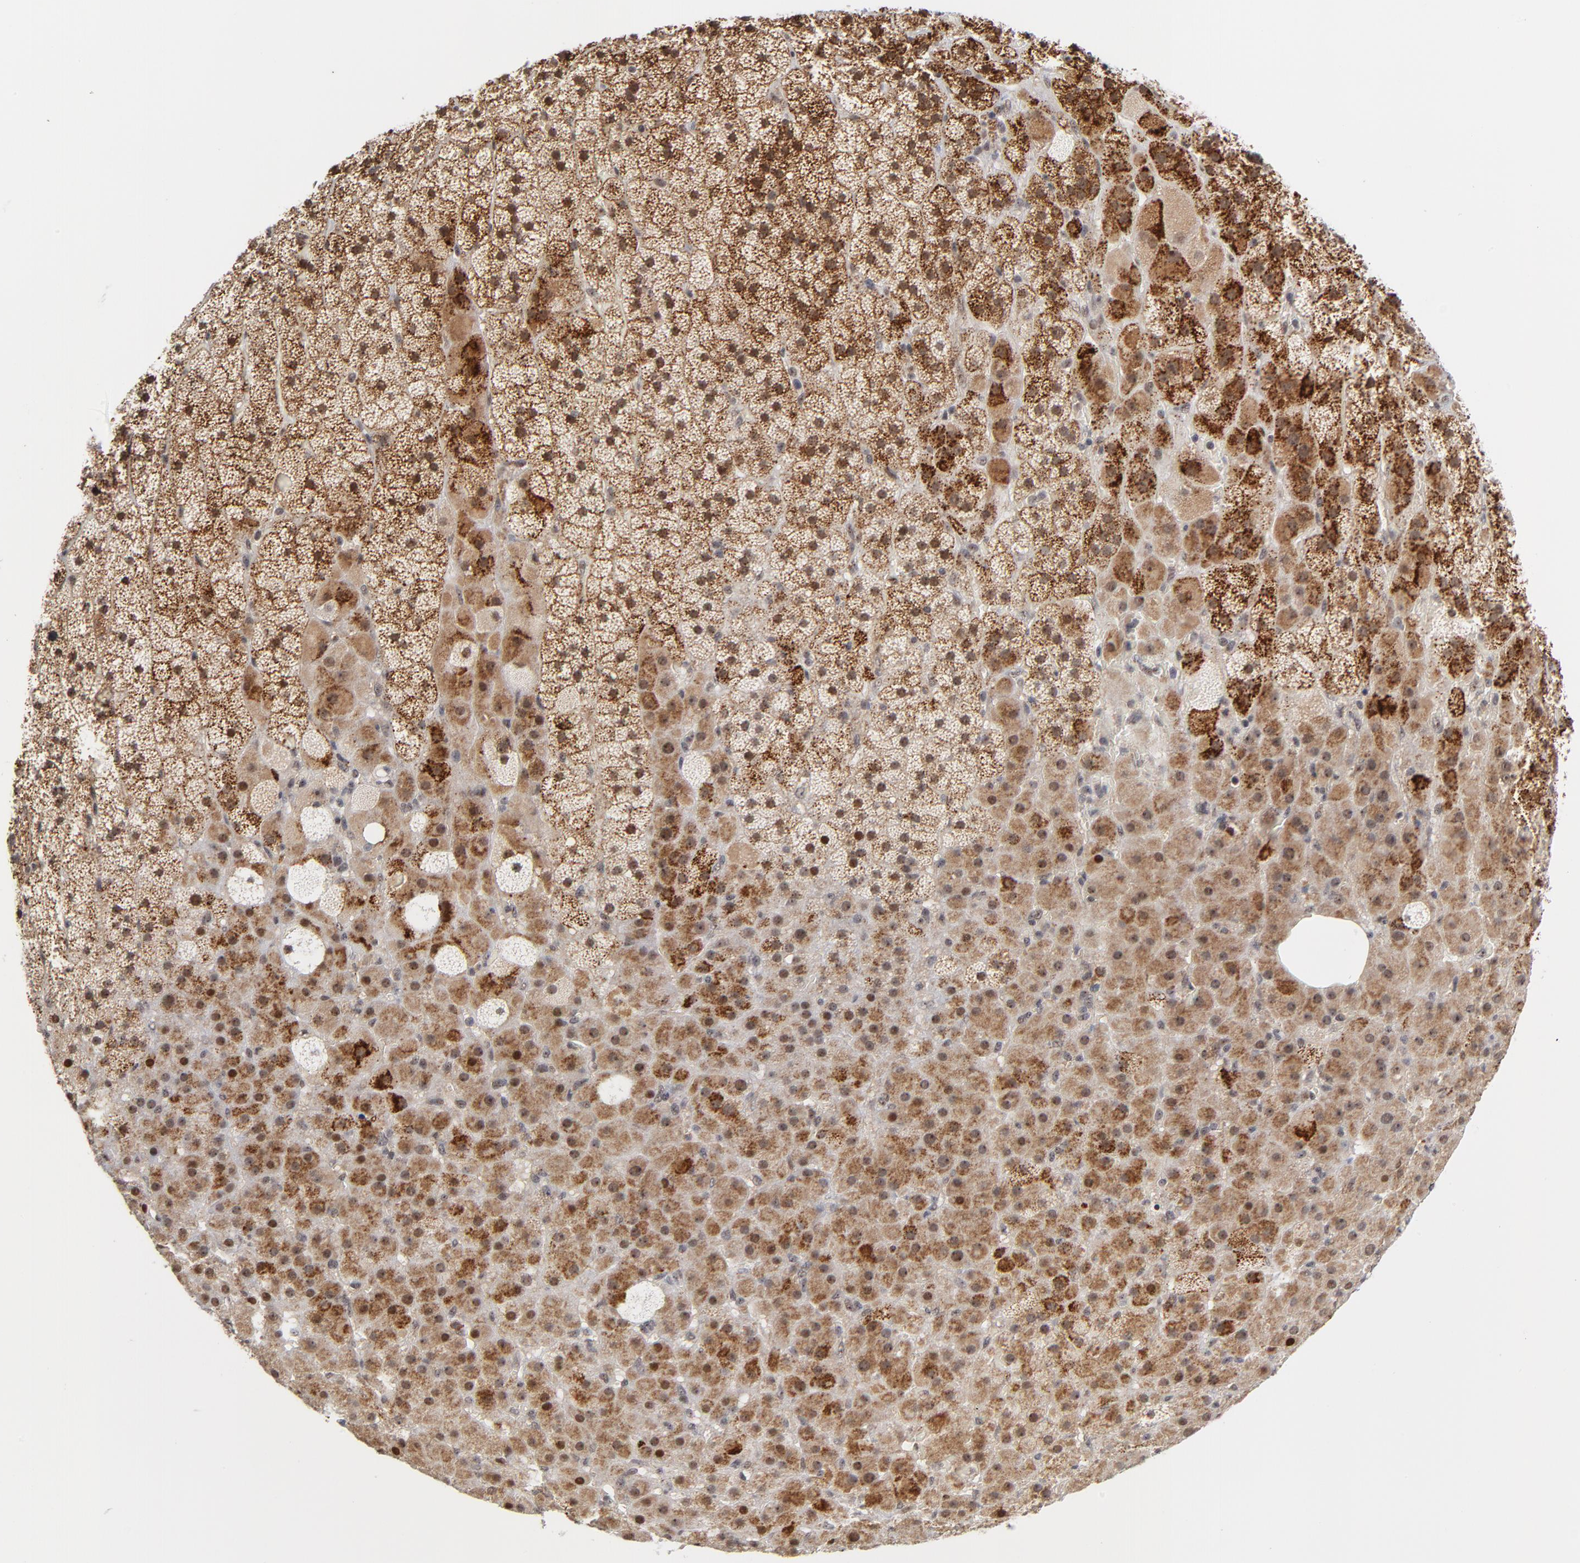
{"staining": {"intensity": "strong", "quantity": ">75%", "location": "cytoplasmic/membranous,nuclear"}, "tissue": "adrenal gland", "cell_type": "Glandular cells", "image_type": "normal", "snomed": [{"axis": "morphology", "description": "Normal tissue, NOS"}, {"axis": "topography", "description": "Adrenal gland"}], "caption": "Normal adrenal gland shows strong cytoplasmic/membranous,nuclear expression in approximately >75% of glandular cells.", "gene": "ZNF419", "patient": {"sex": "male", "age": 35}}